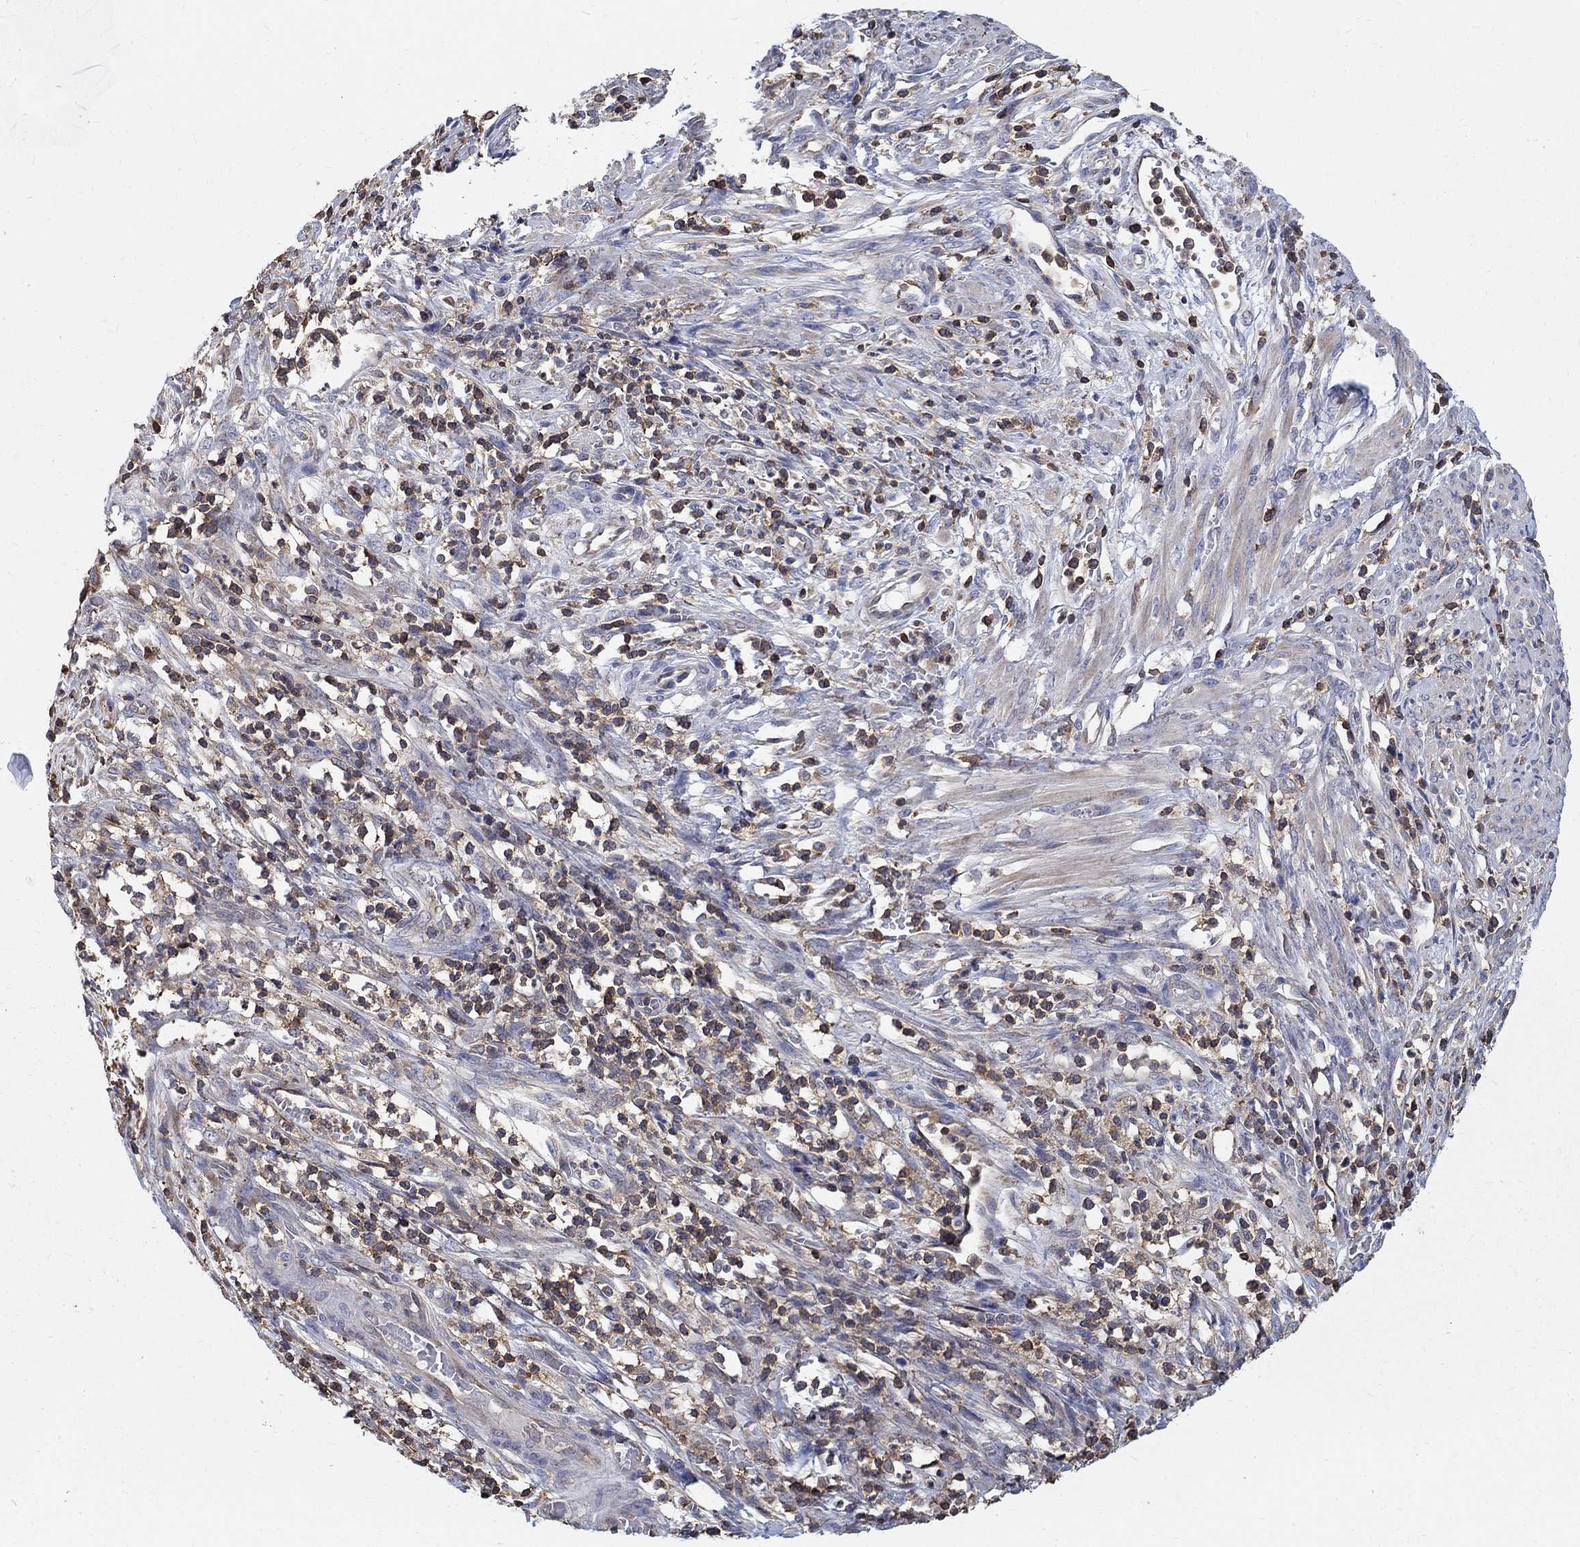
{"staining": {"intensity": "weak", "quantity": "<25%", "location": "cytoplasmic/membranous"}, "tissue": "cervical cancer", "cell_type": "Tumor cells", "image_type": "cancer", "snomed": [{"axis": "morphology", "description": "Squamous cell carcinoma, NOS"}, {"axis": "topography", "description": "Cervix"}], "caption": "An image of cervical squamous cell carcinoma stained for a protein exhibits no brown staining in tumor cells. The staining was performed using DAB (3,3'-diaminobenzidine) to visualize the protein expression in brown, while the nuclei were stained in blue with hematoxylin (Magnification: 20x).", "gene": "AGAP2", "patient": {"sex": "female", "age": 70}}